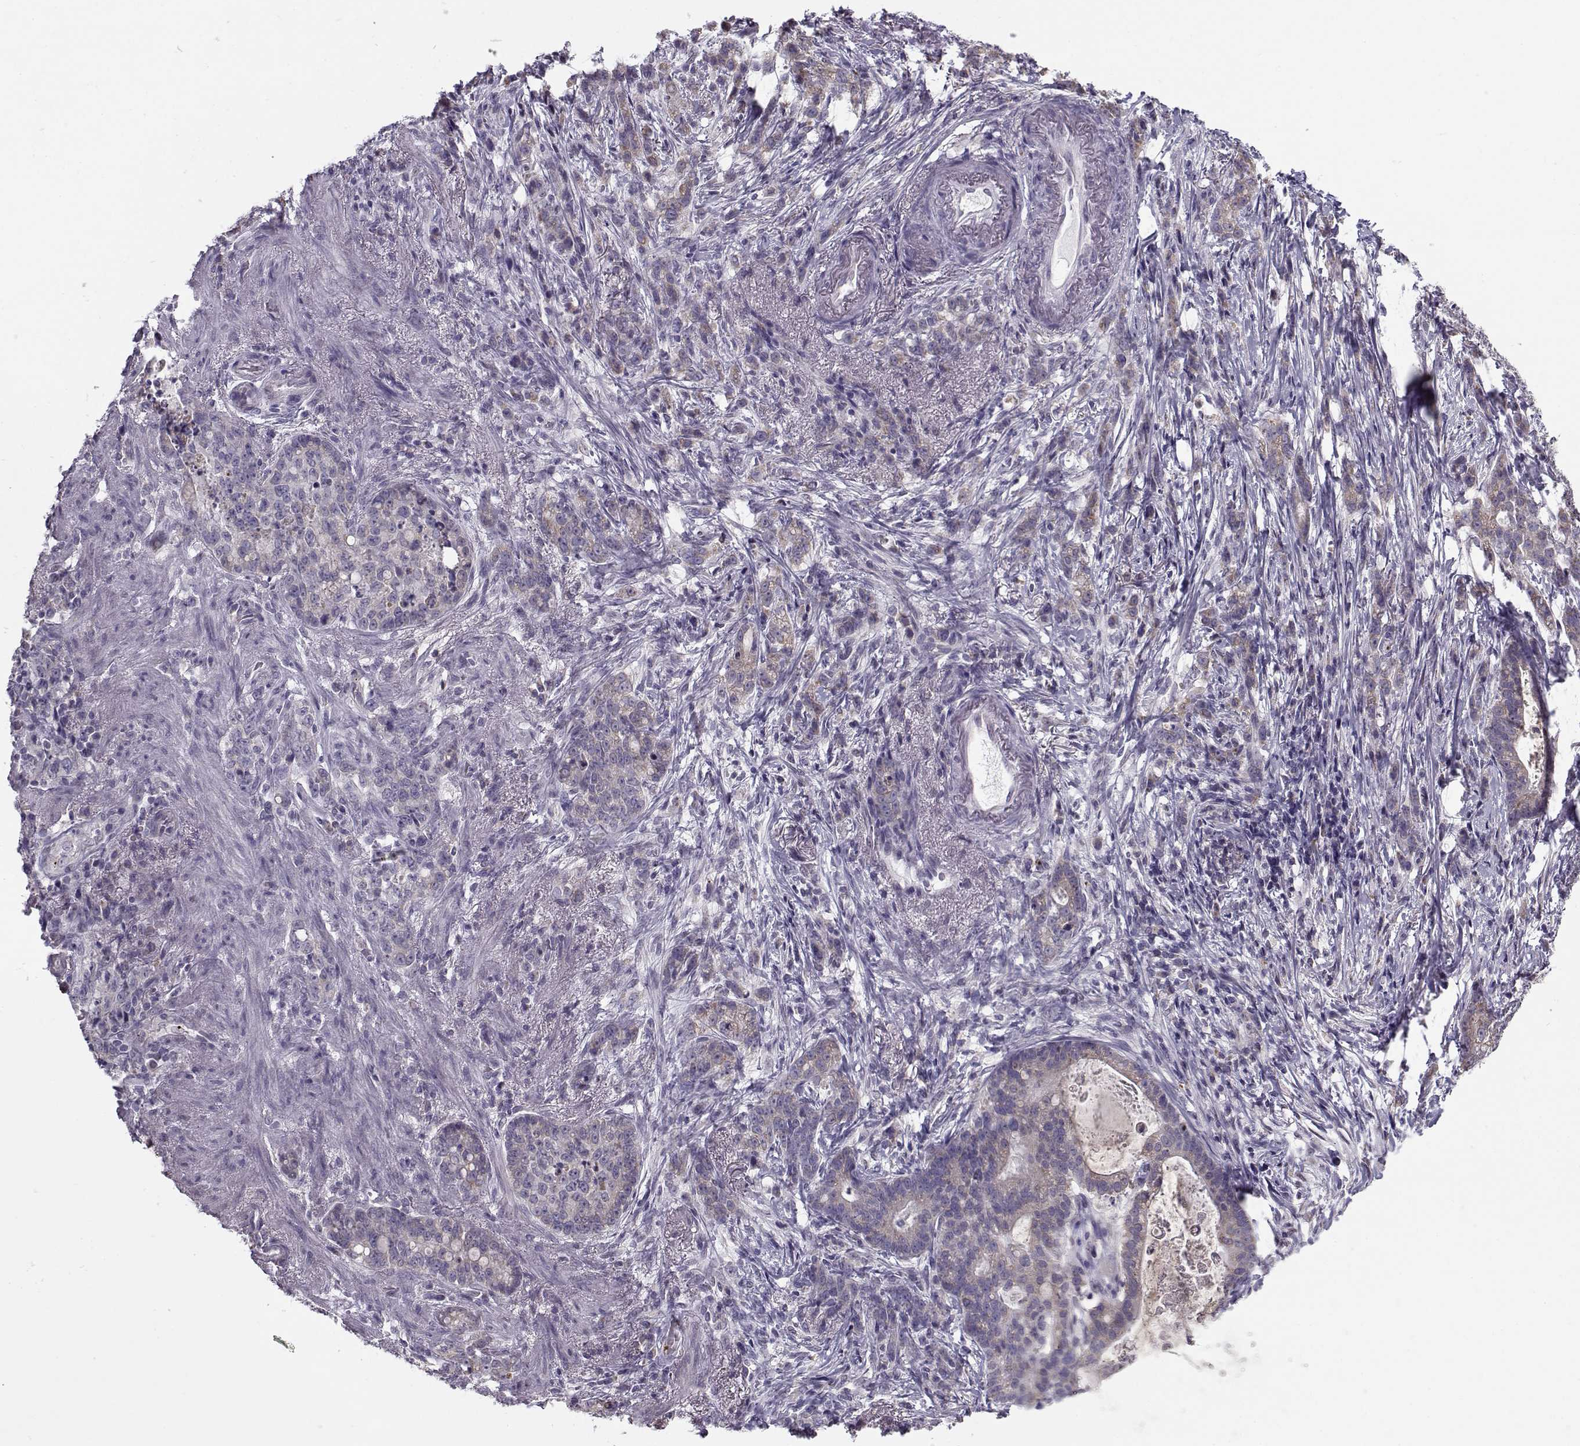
{"staining": {"intensity": "weak", "quantity": "<25%", "location": "cytoplasmic/membranous"}, "tissue": "stomach cancer", "cell_type": "Tumor cells", "image_type": "cancer", "snomed": [{"axis": "morphology", "description": "Adenocarcinoma, NOS"}, {"axis": "topography", "description": "Stomach, lower"}], "caption": "A histopathology image of stomach adenocarcinoma stained for a protein shows no brown staining in tumor cells. Nuclei are stained in blue.", "gene": "KLF17", "patient": {"sex": "male", "age": 88}}